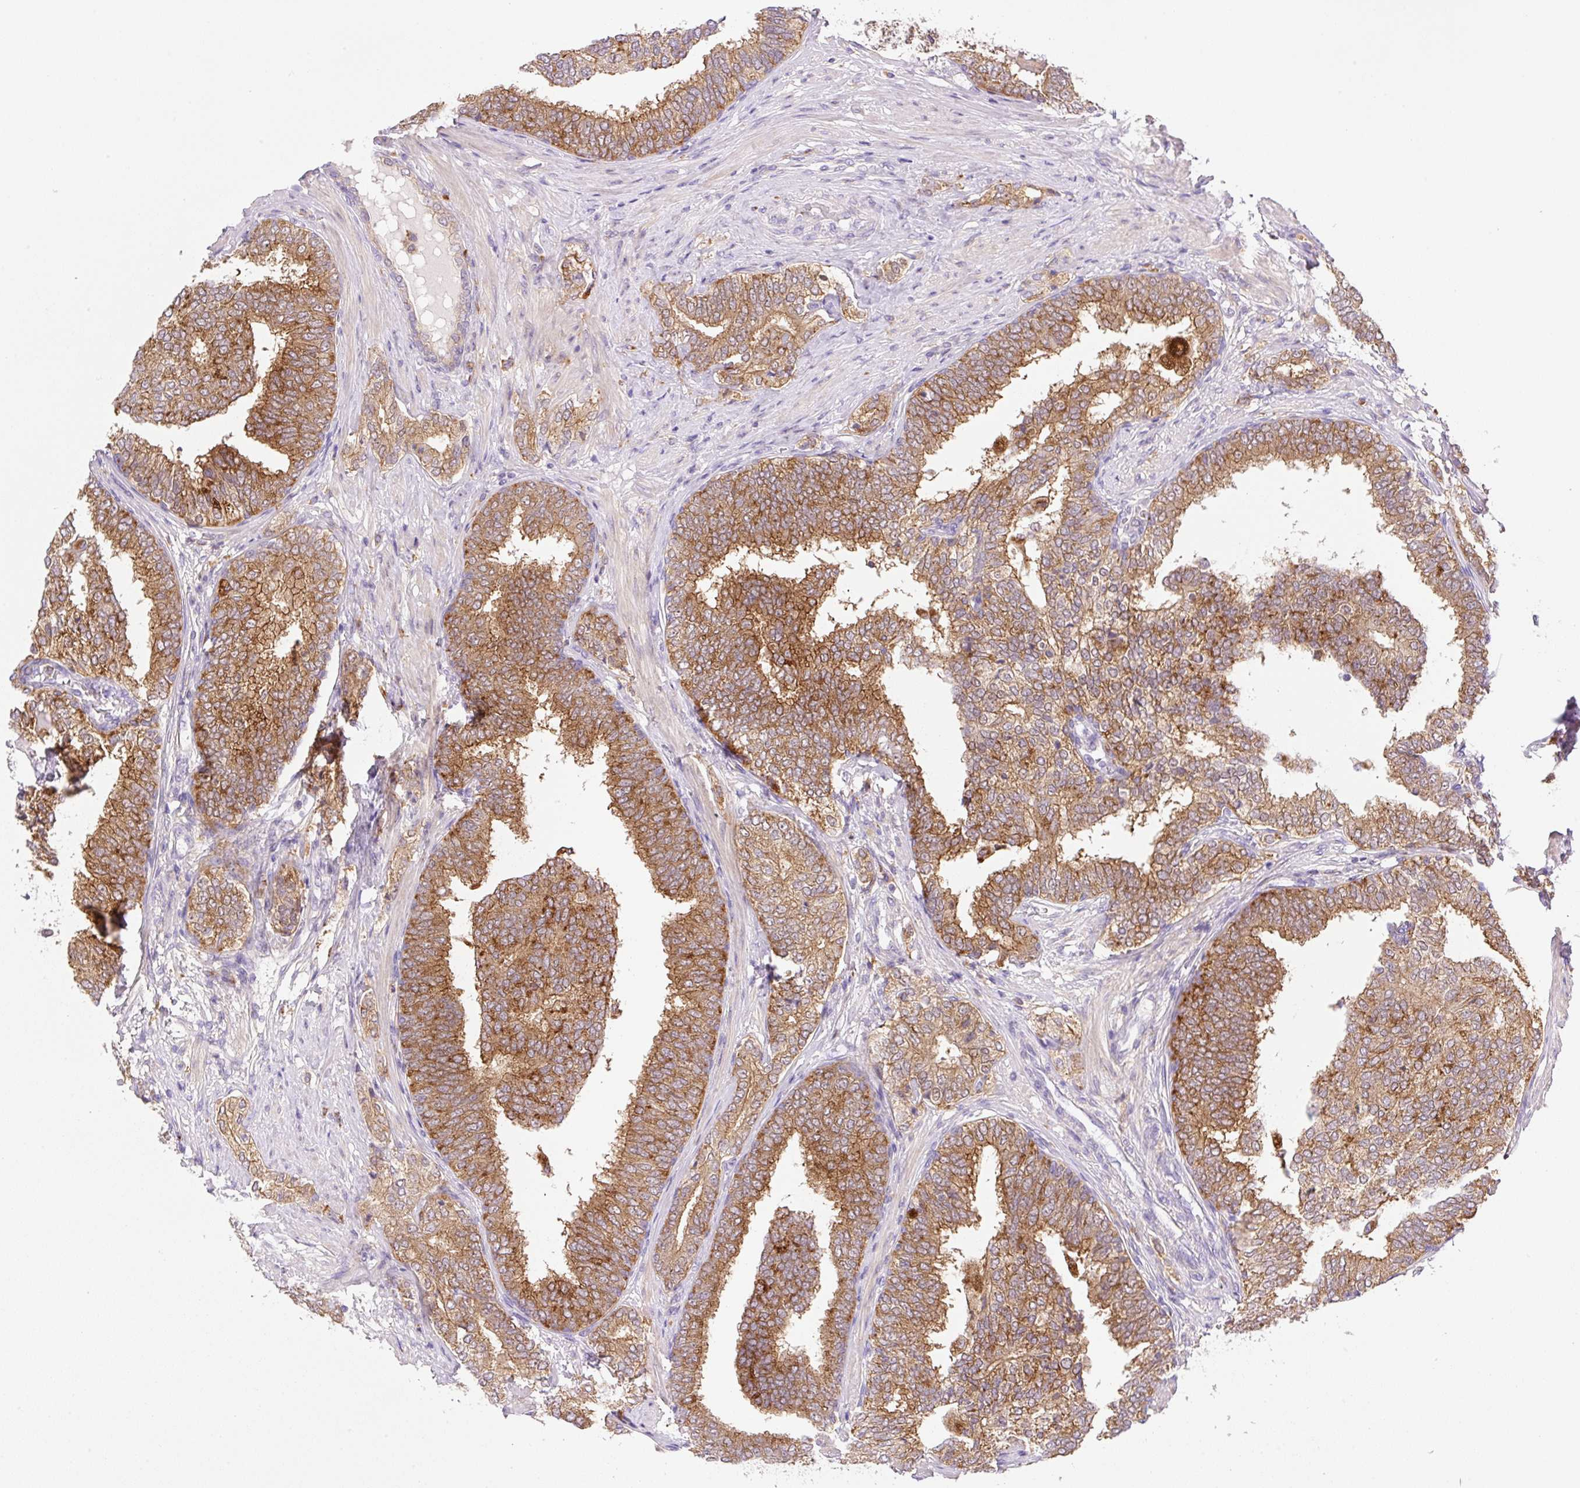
{"staining": {"intensity": "moderate", "quantity": ">75%", "location": "cytoplasmic/membranous"}, "tissue": "prostate cancer", "cell_type": "Tumor cells", "image_type": "cancer", "snomed": [{"axis": "morphology", "description": "Adenocarcinoma, High grade"}, {"axis": "topography", "description": "Prostate"}], "caption": "High-magnification brightfield microscopy of prostate cancer (high-grade adenocarcinoma) stained with DAB (brown) and counterstained with hematoxylin (blue). tumor cells exhibit moderate cytoplasmic/membranous positivity is identified in approximately>75% of cells. Using DAB (3,3'-diaminobenzidine) (brown) and hematoxylin (blue) stains, captured at high magnification using brightfield microscopy.", "gene": "CEBPZOS", "patient": {"sex": "male", "age": 72}}